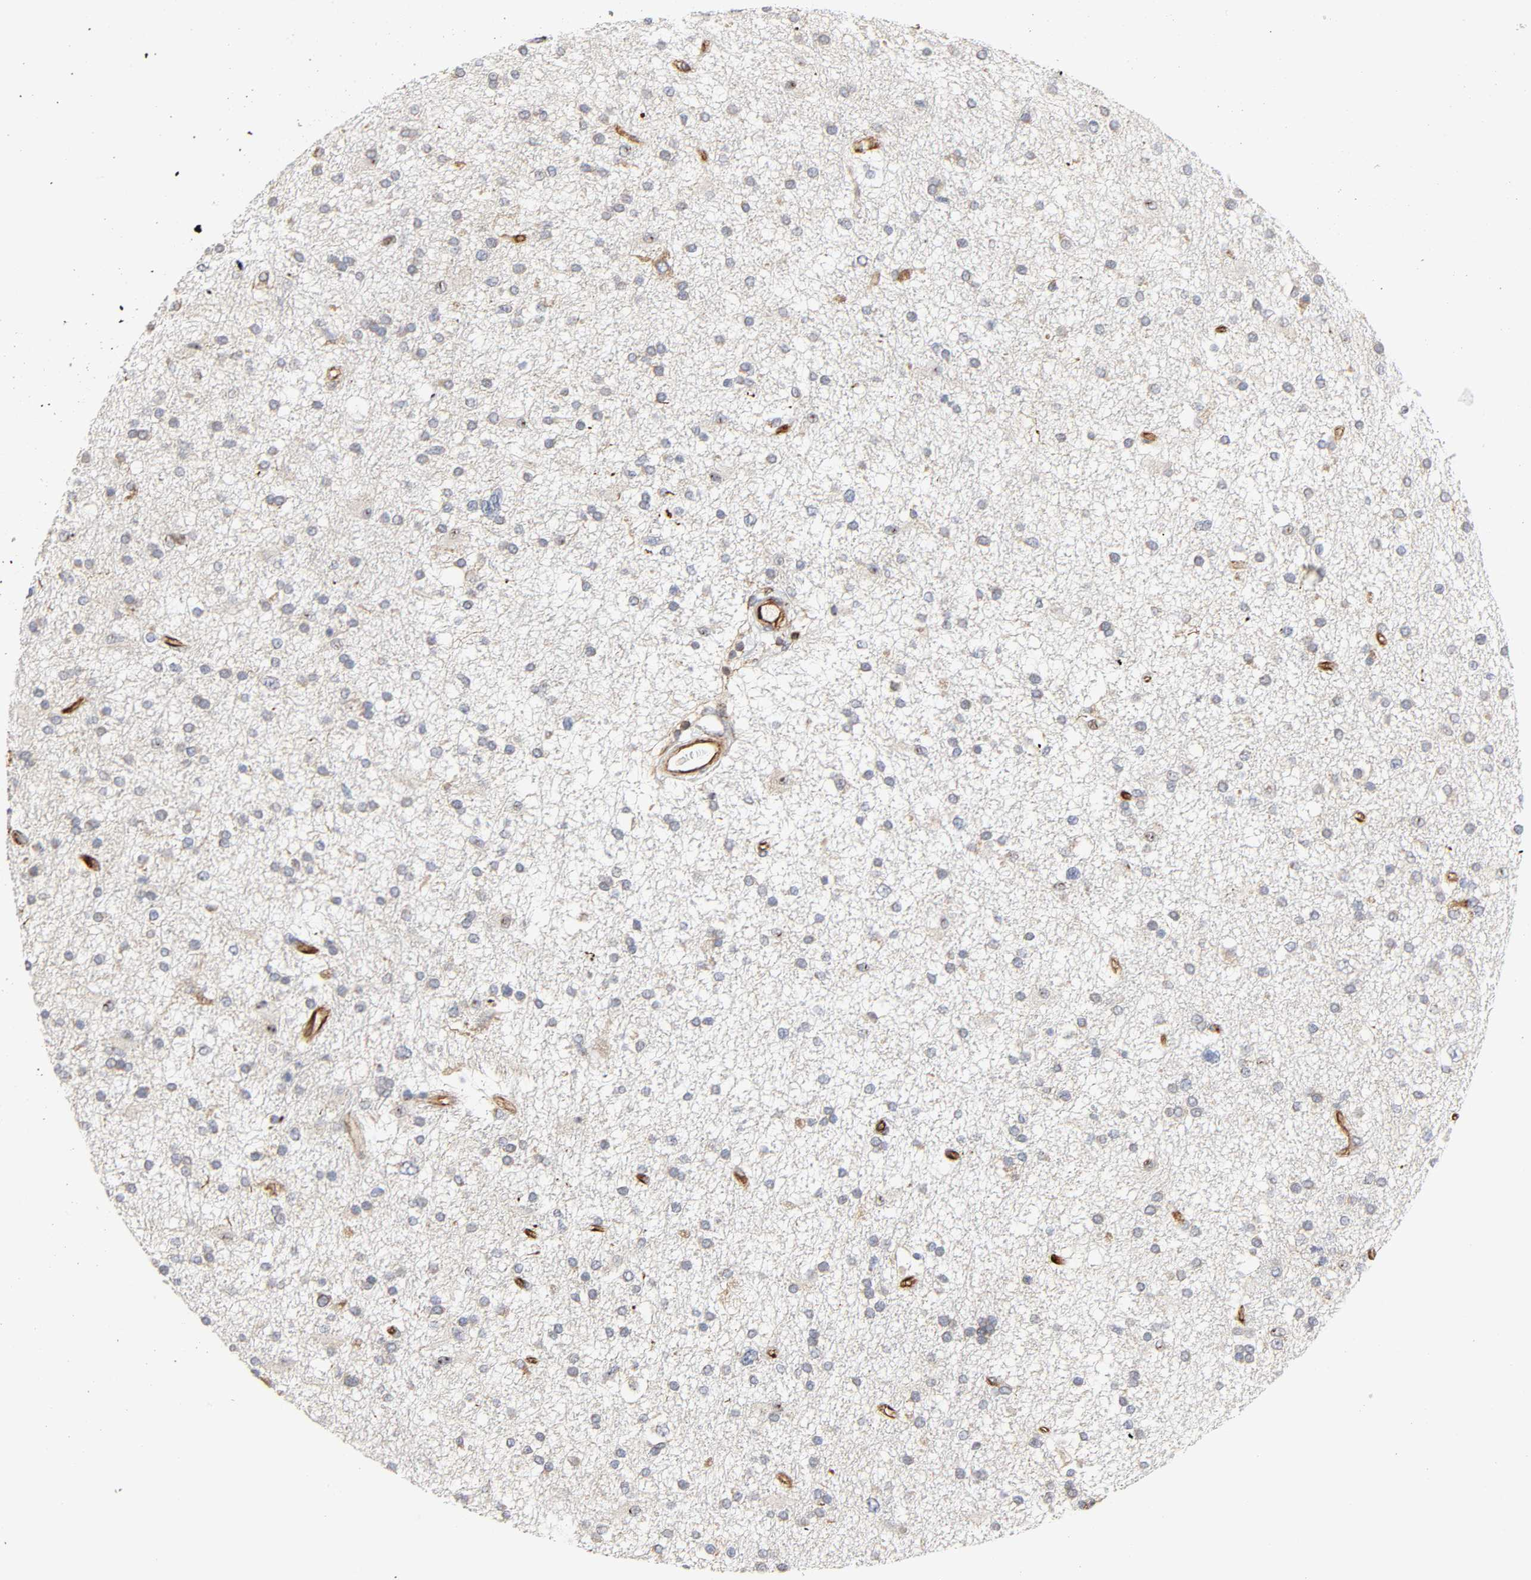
{"staining": {"intensity": "moderate", "quantity": "25%-75%", "location": "cytoplasmic/membranous"}, "tissue": "glioma", "cell_type": "Tumor cells", "image_type": "cancer", "snomed": [{"axis": "morphology", "description": "Glioma, malignant, High grade"}, {"axis": "topography", "description": "Brain"}], "caption": "Immunohistochemistry (IHC) staining of malignant high-grade glioma, which displays medium levels of moderate cytoplasmic/membranous expression in approximately 25%-75% of tumor cells indicating moderate cytoplasmic/membranous protein staining. The staining was performed using DAB (brown) for protein detection and nuclei were counterstained in hematoxylin (blue).", "gene": "FAM118A", "patient": {"sex": "male", "age": 33}}